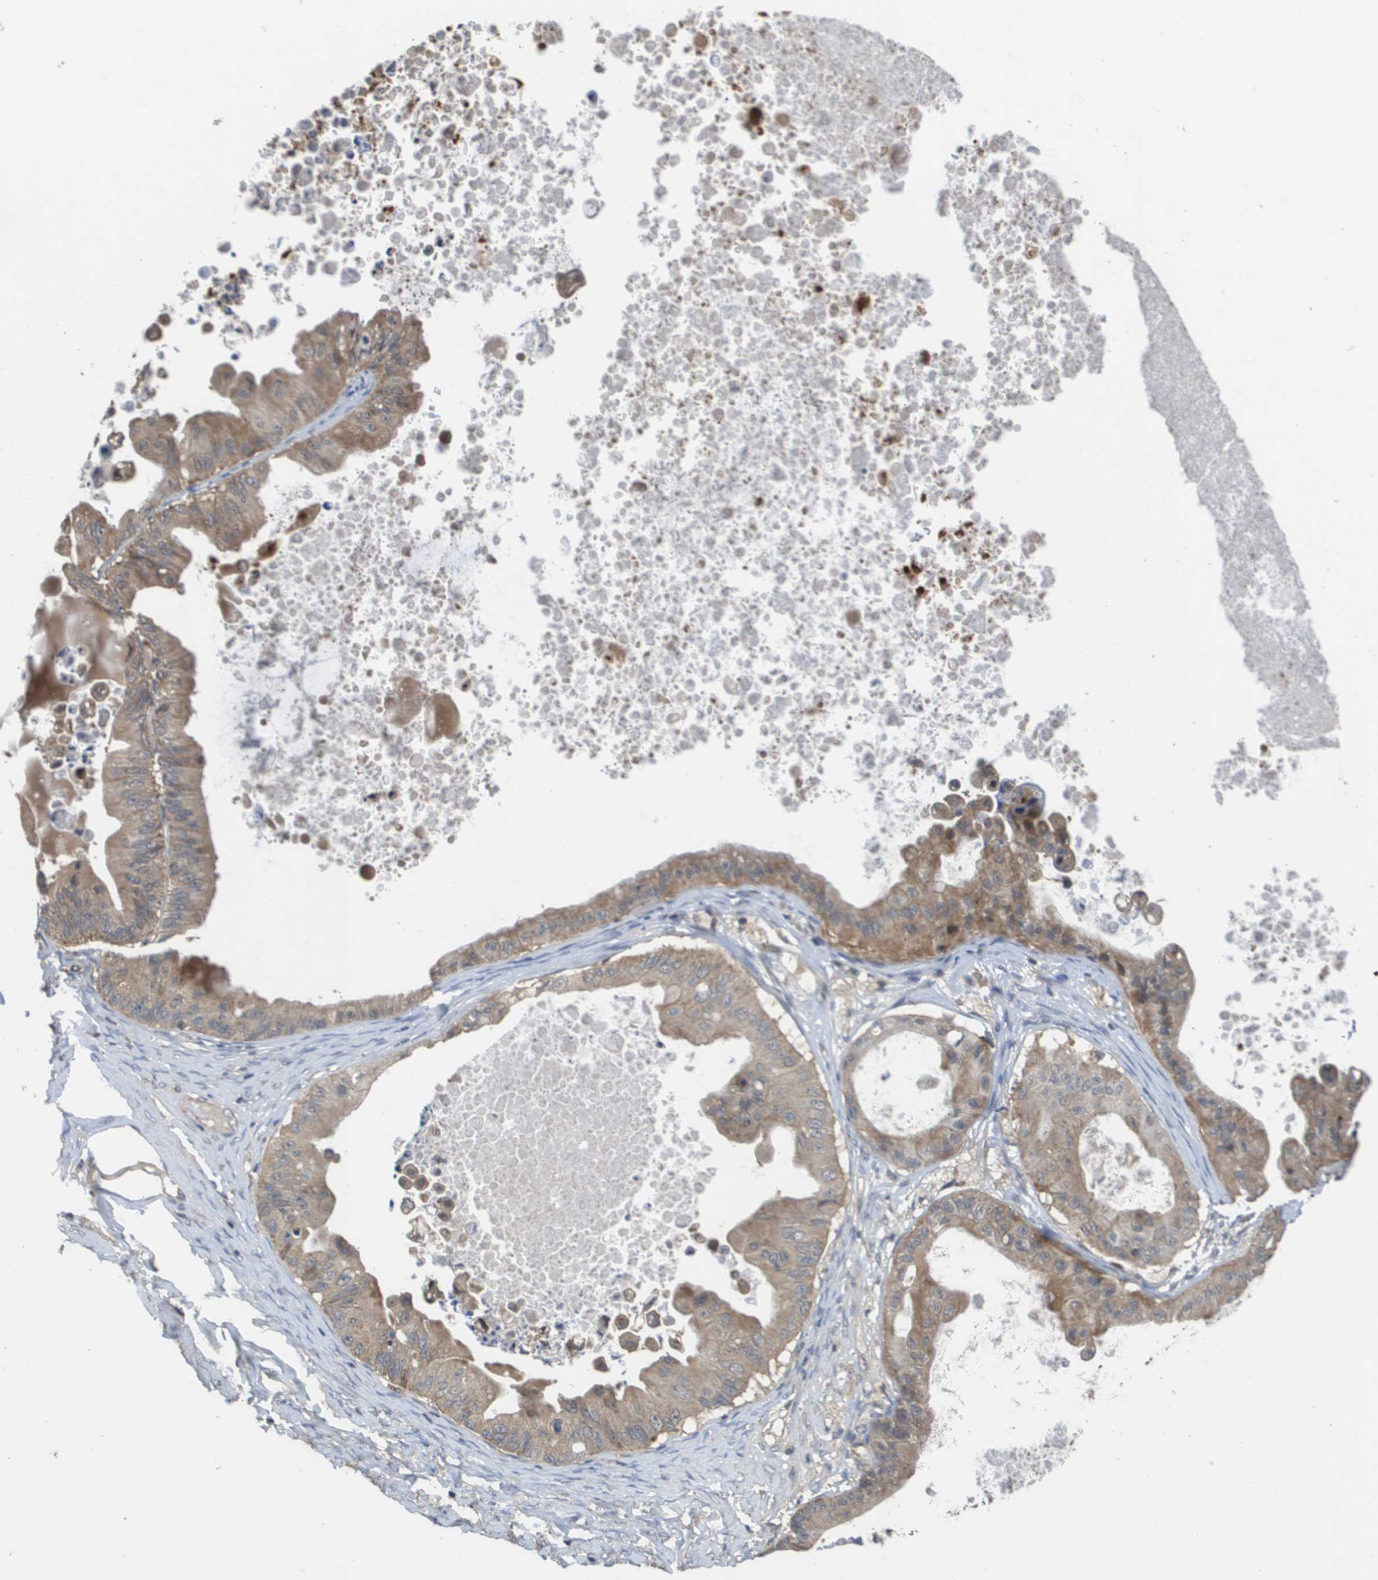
{"staining": {"intensity": "weak", "quantity": ">75%", "location": "cytoplasmic/membranous"}, "tissue": "ovarian cancer", "cell_type": "Tumor cells", "image_type": "cancer", "snomed": [{"axis": "morphology", "description": "Cystadenocarcinoma, mucinous, NOS"}, {"axis": "topography", "description": "Ovary"}], "caption": "This is a histology image of immunohistochemistry (IHC) staining of ovarian cancer (mucinous cystadenocarcinoma), which shows weak expression in the cytoplasmic/membranous of tumor cells.", "gene": "RBM38", "patient": {"sex": "female", "age": 37}}